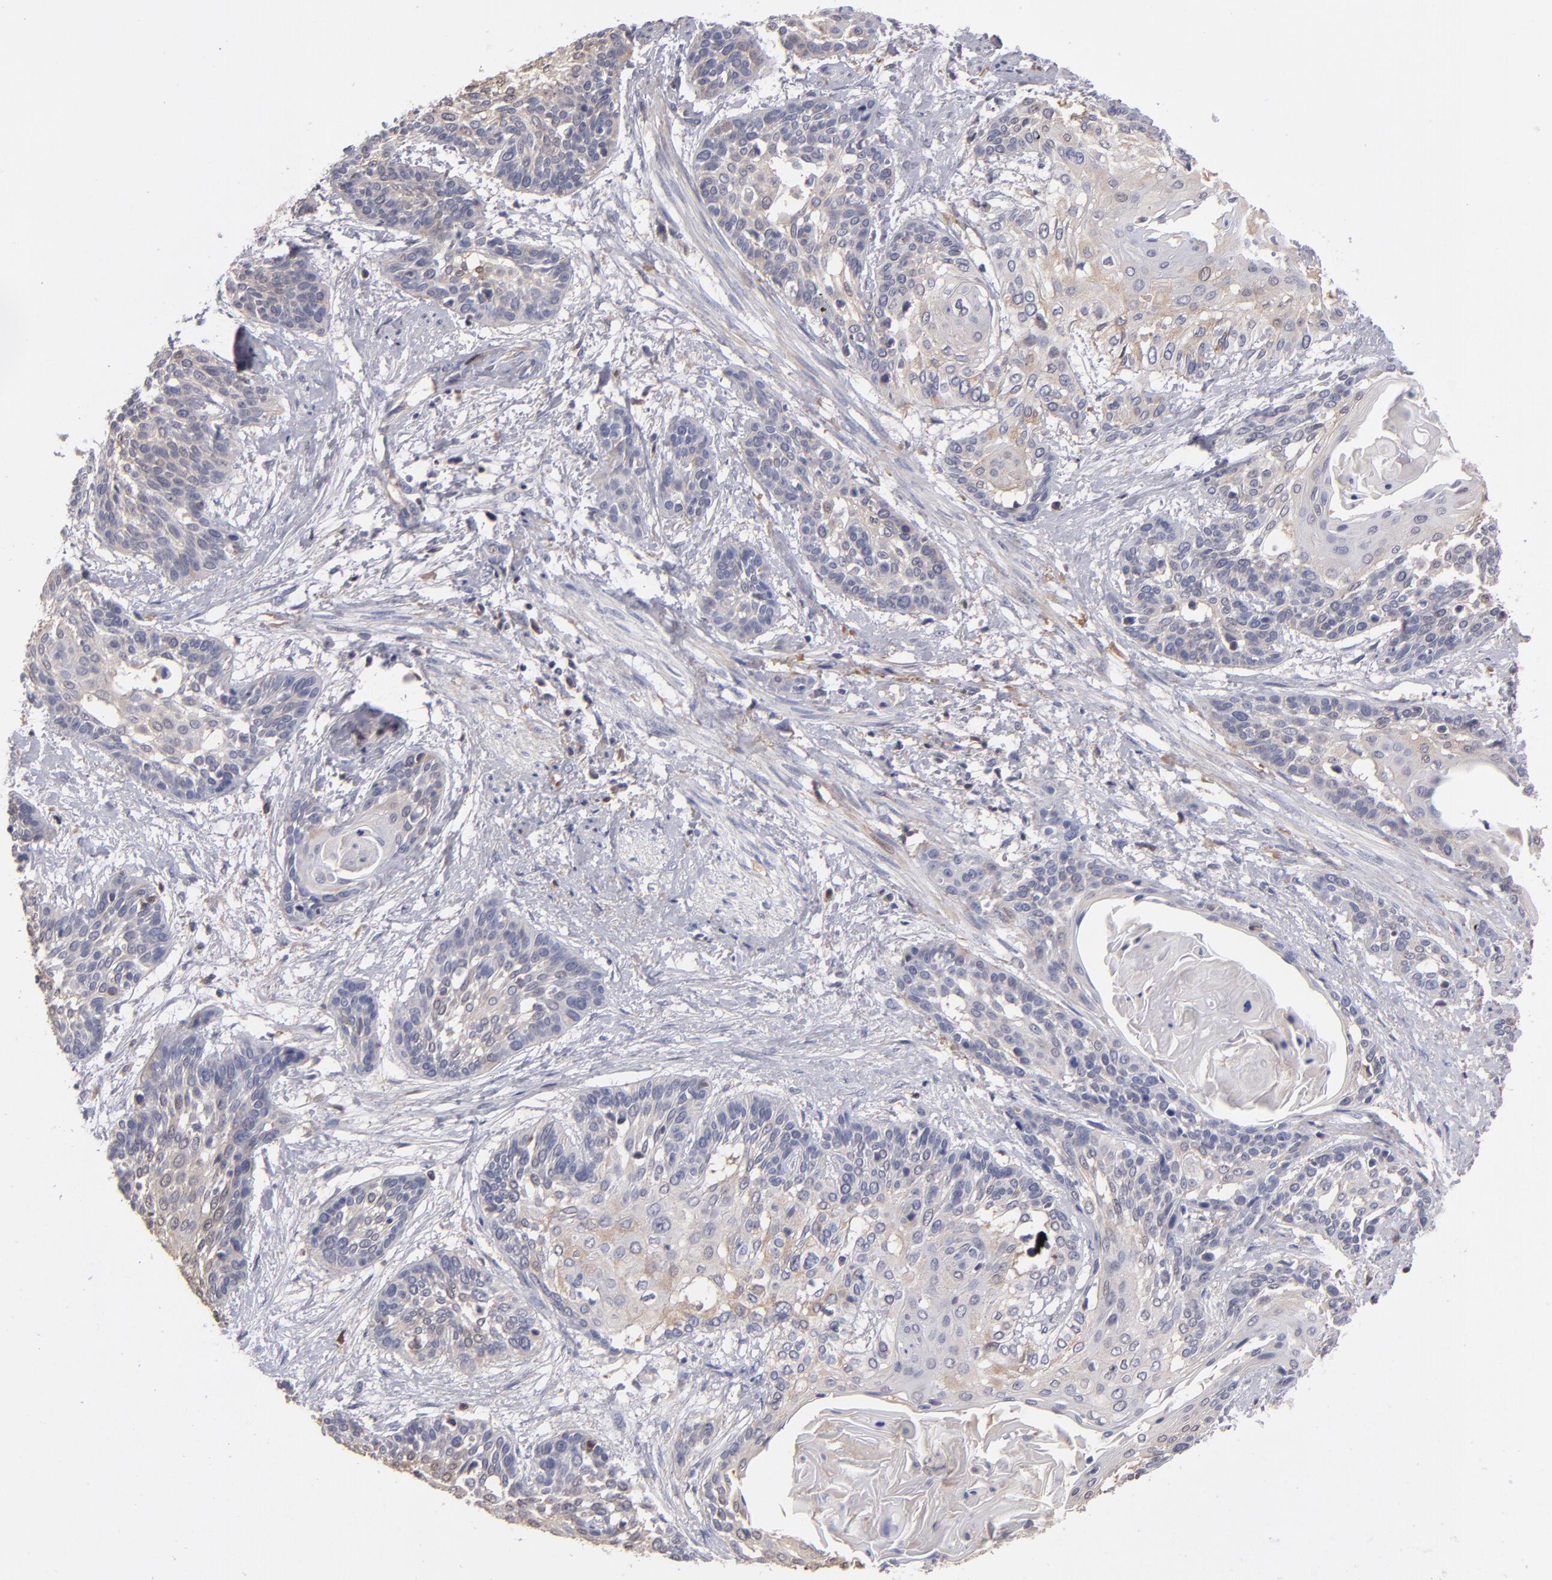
{"staining": {"intensity": "weak", "quantity": "25%-75%", "location": "cytoplasmic/membranous"}, "tissue": "cervical cancer", "cell_type": "Tumor cells", "image_type": "cancer", "snomed": [{"axis": "morphology", "description": "Squamous cell carcinoma, NOS"}, {"axis": "topography", "description": "Cervix"}], "caption": "A brown stain labels weak cytoplasmic/membranous staining of a protein in human cervical squamous cell carcinoma tumor cells.", "gene": "ITIH4", "patient": {"sex": "female", "age": 57}}